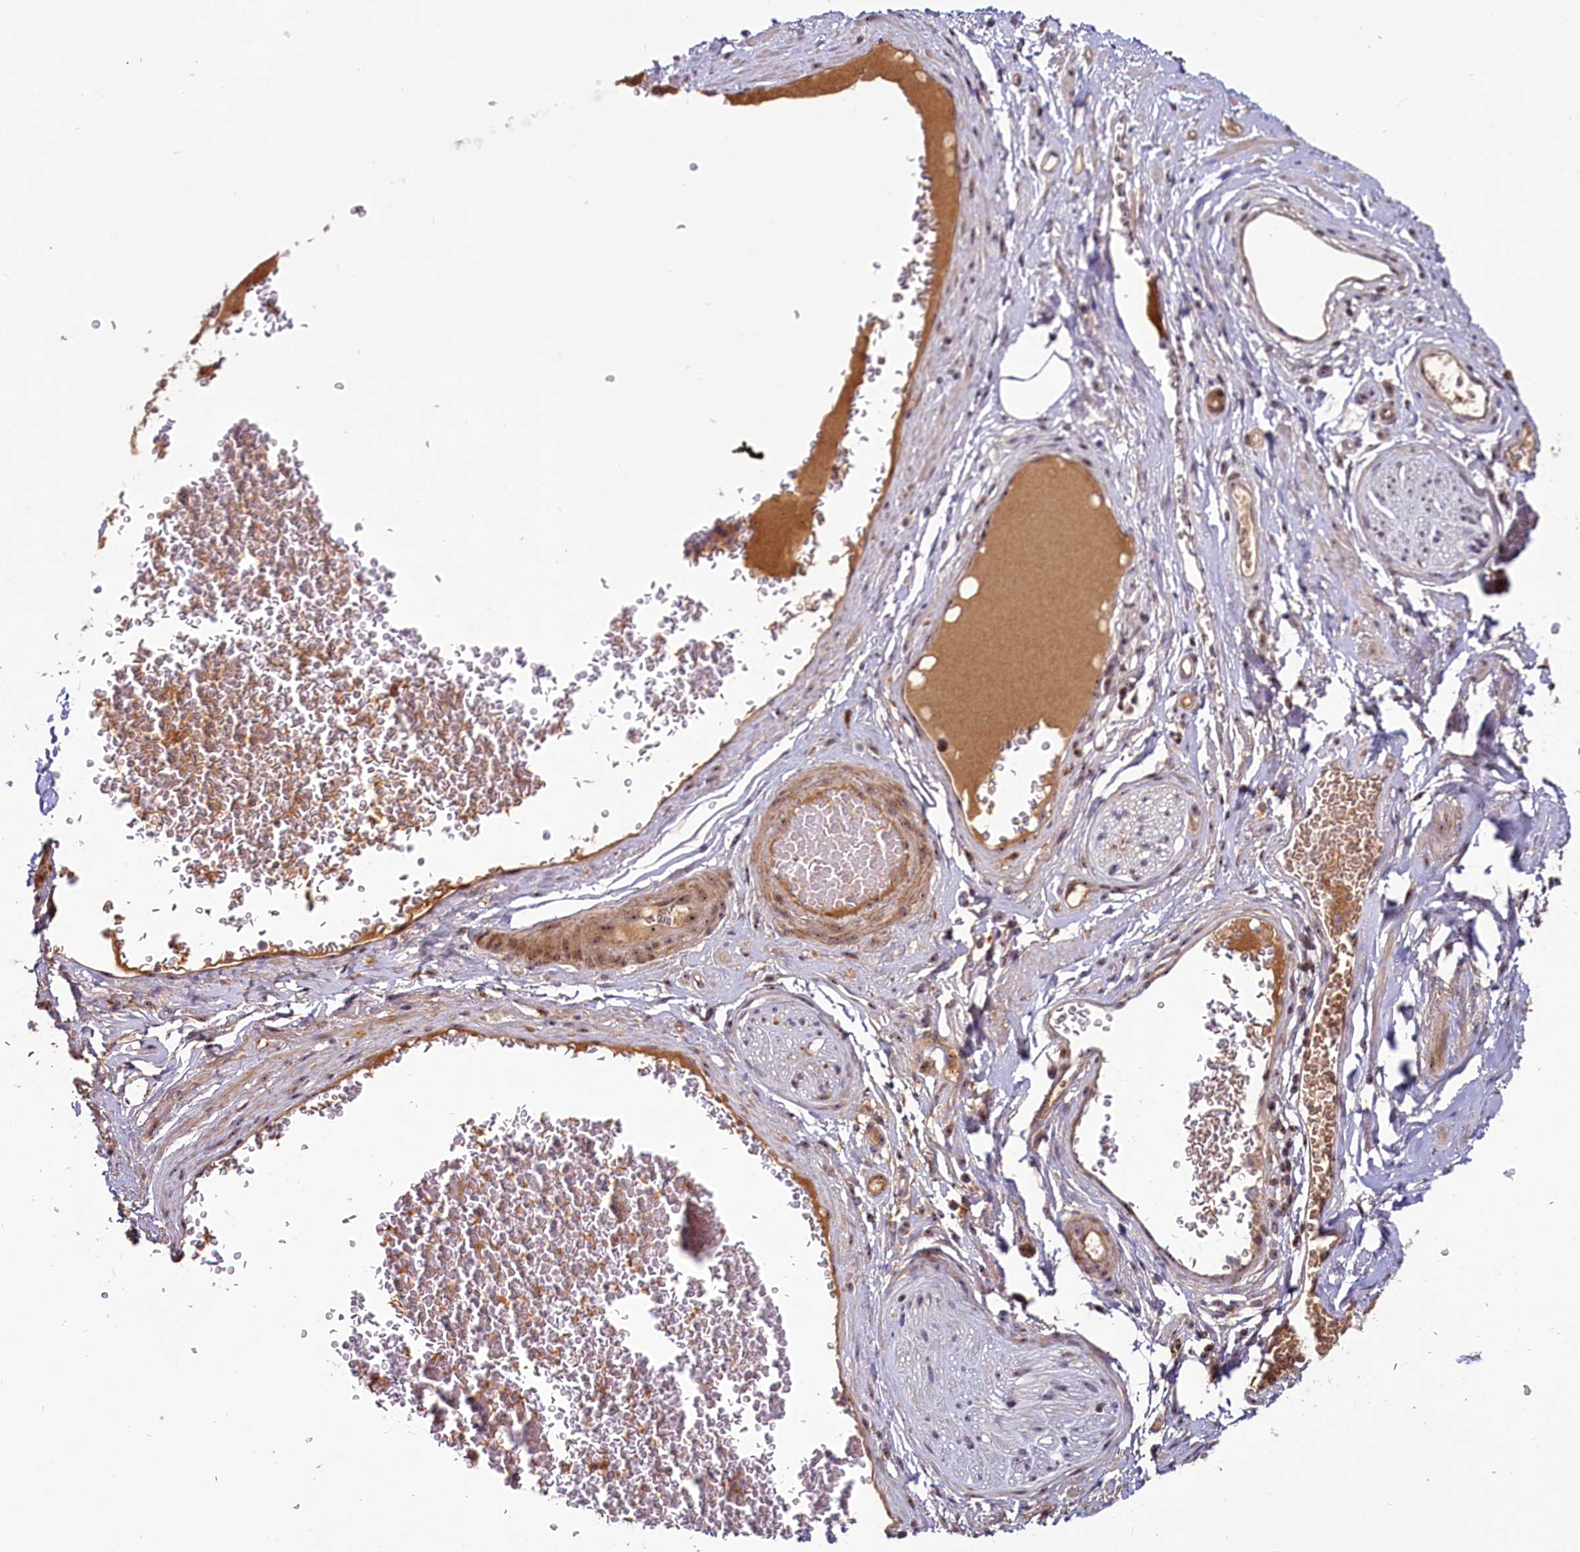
{"staining": {"intensity": "negative", "quantity": "none", "location": "none"}, "tissue": "adipose tissue", "cell_type": "Adipocytes", "image_type": "normal", "snomed": [{"axis": "morphology", "description": "Normal tissue, NOS"}, {"axis": "morphology", "description": "Adenocarcinoma, NOS"}, {"axis": "topography", "description": "Rectum"}, {"axis": "topography", "description": "Vagina"}, {"axis": "topography", "description": "Peripheral nerve tissue"}], "caption": "Histopathology image shows no significant protein staining in adipocytes of normal adipose tissue. (Brightfield microscopy of DAB (3,3'-diaminobenzidine) immunohistochemistry (IHC) at high magnification).", "gene": "TCOF1", "patient": {"sex": "female", "age": 71}}